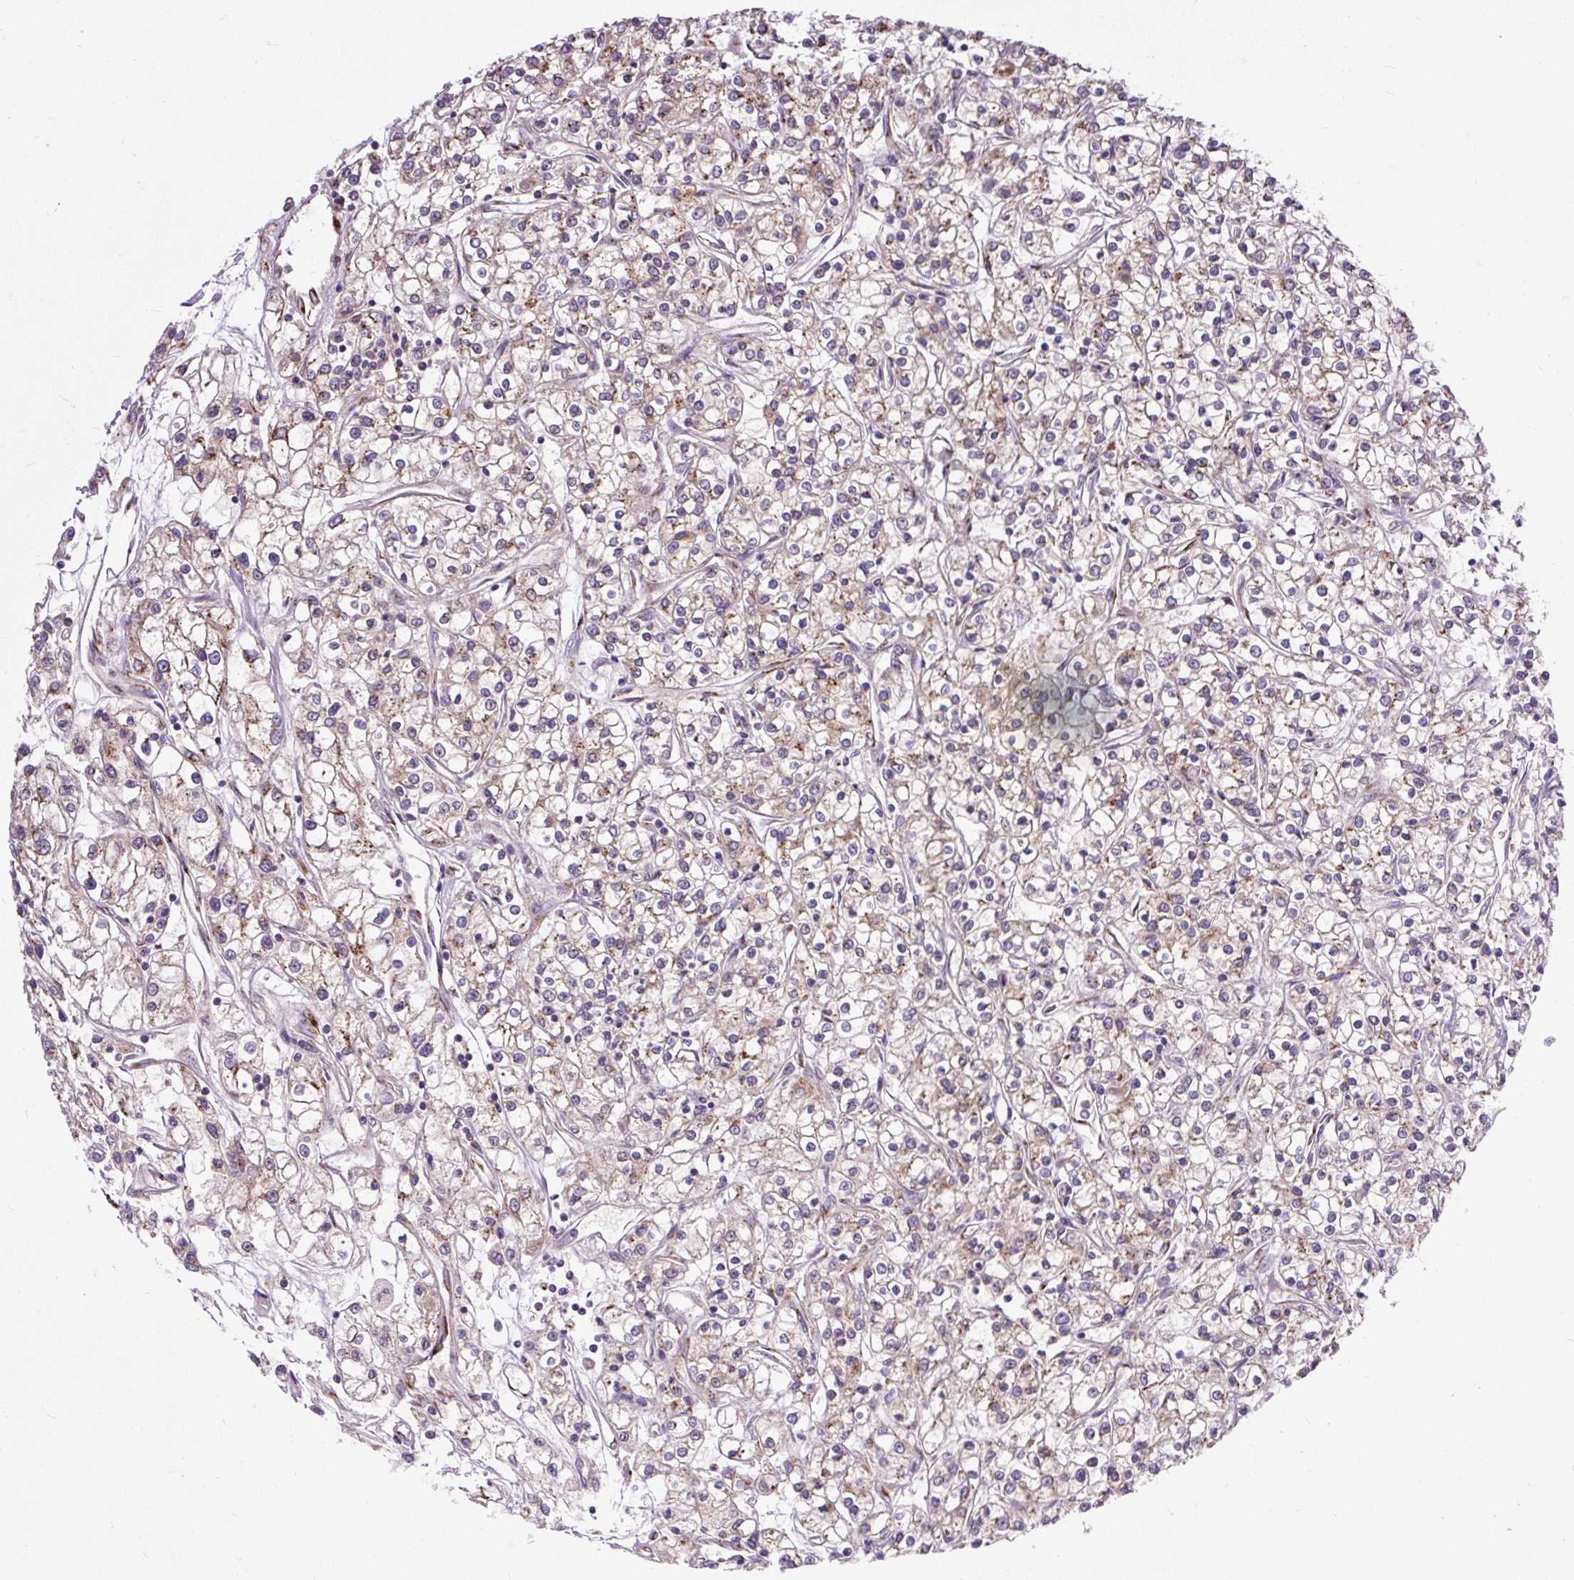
{"staining": {"intensity": "weak", "quantity": ">75%", "location": "cytoplasmic/membranous"}, "tissue": "renal cancer", "cell_type": "Tumor cells", "image_type": "cancer", "snomed": [{"axis": "morphology", "description": "Adenocarcinoma, NOS"}, {"axis": "topography", "description": "Kidney"}], "caption": "Weak cytoplasmic/membranous staining for a protein is identified in about >75% of tumor cells of renal cancer using immunohistochemistry (IHC).", "gene": "MSMP", "patient": {"sex": "female", "age": 59}}